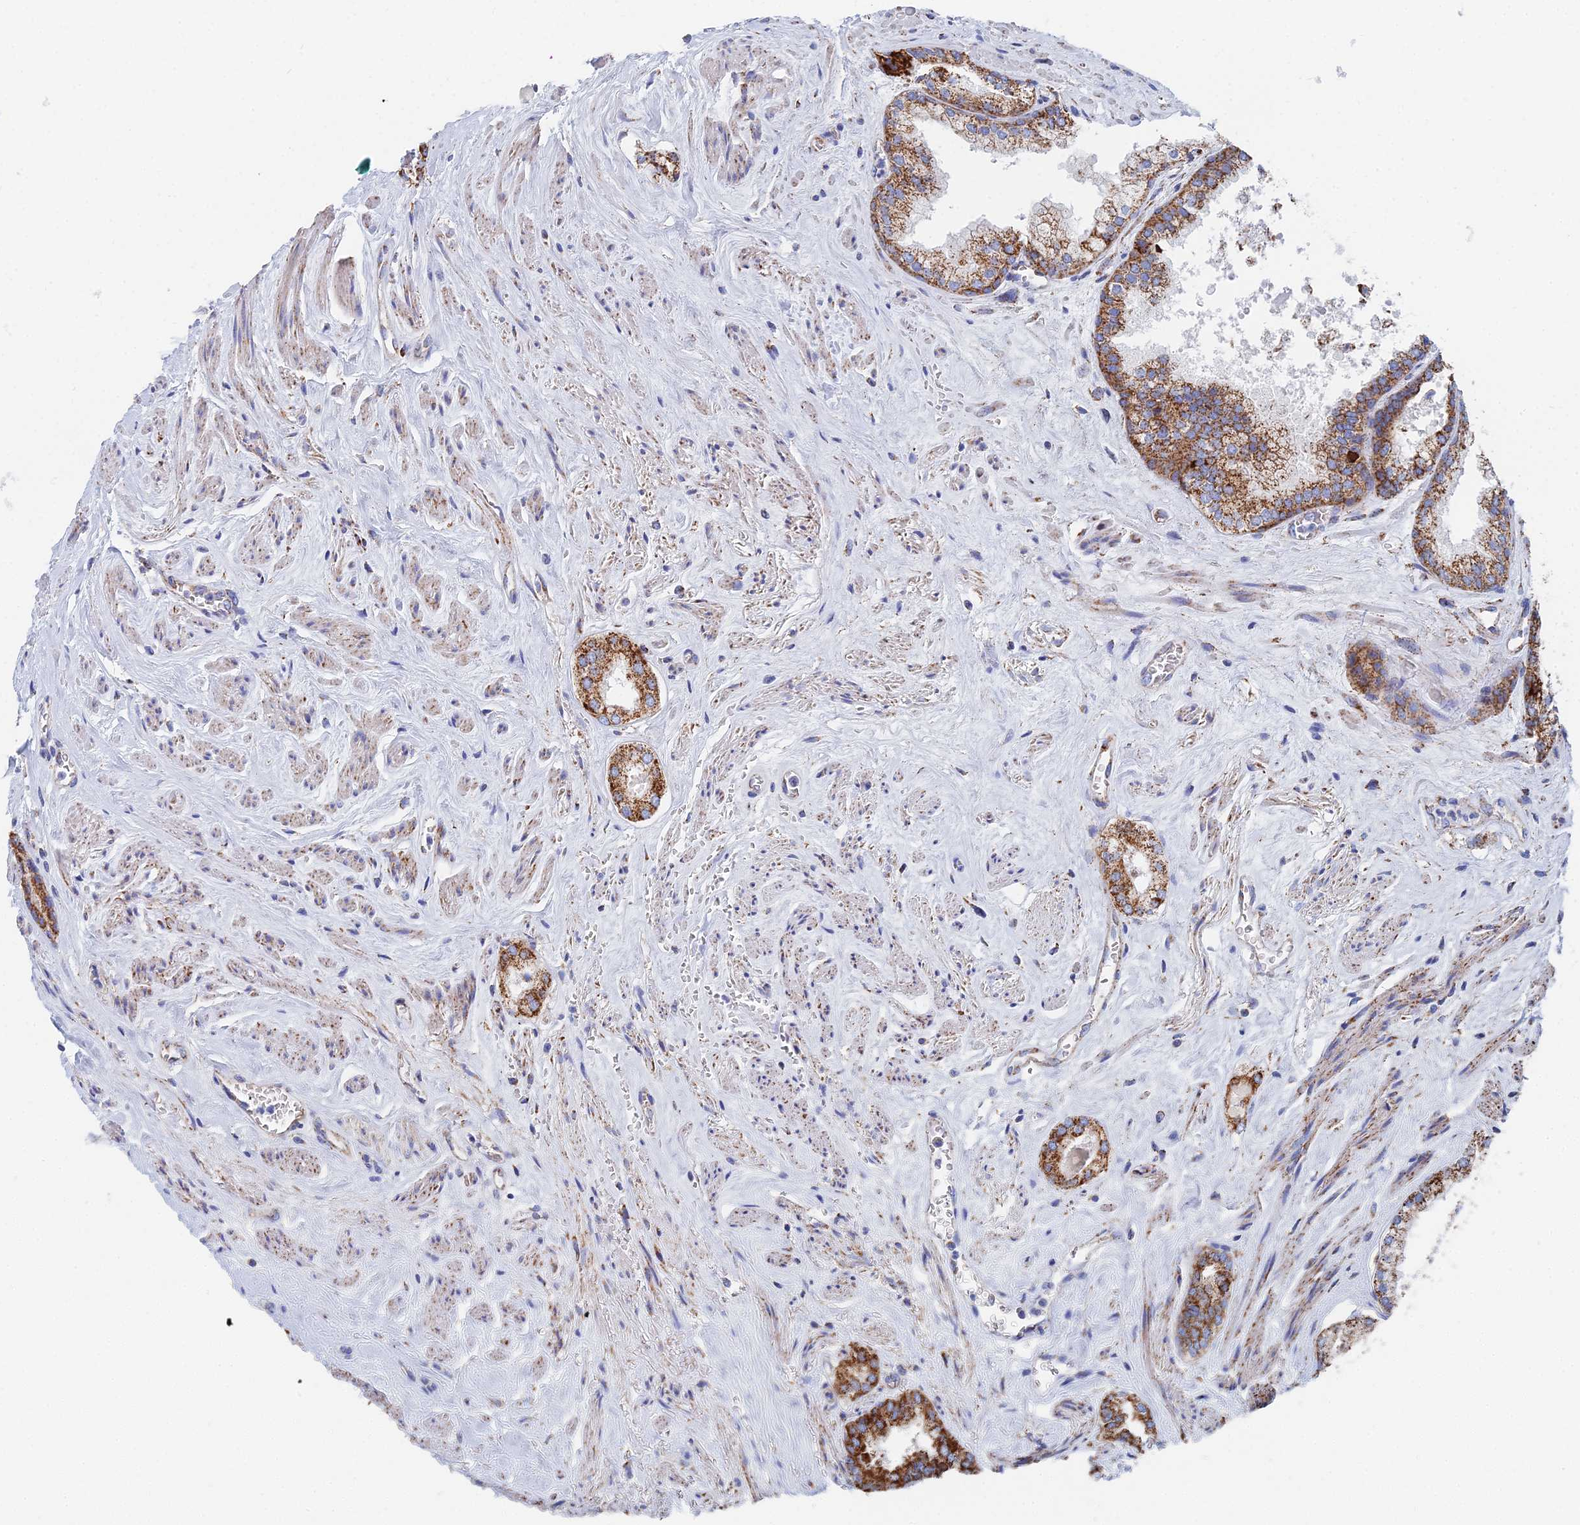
{"staining": {"intensity": "strong", "quantity": ">75%", "location": "cytoplasmic/membranous"}, "tissue": "prostate cancer", "cell_type": "Tumor cells", "image_type": "cancer", "snomed": [{"axis": "morphology", "description": "Adenocarcinoma, Low grade"}, {"axis": "topography", "description": "Prostate"}], "caption": "Approximately >75% of tumor cells in prostate low-grade adenocarcinoma demonstrate strong cytoplasmic/membranous protein staining as visualized by brown immunohistochemical staining.", "gene": "IFT80", "patient": {"sex": "male", "age": 68}}